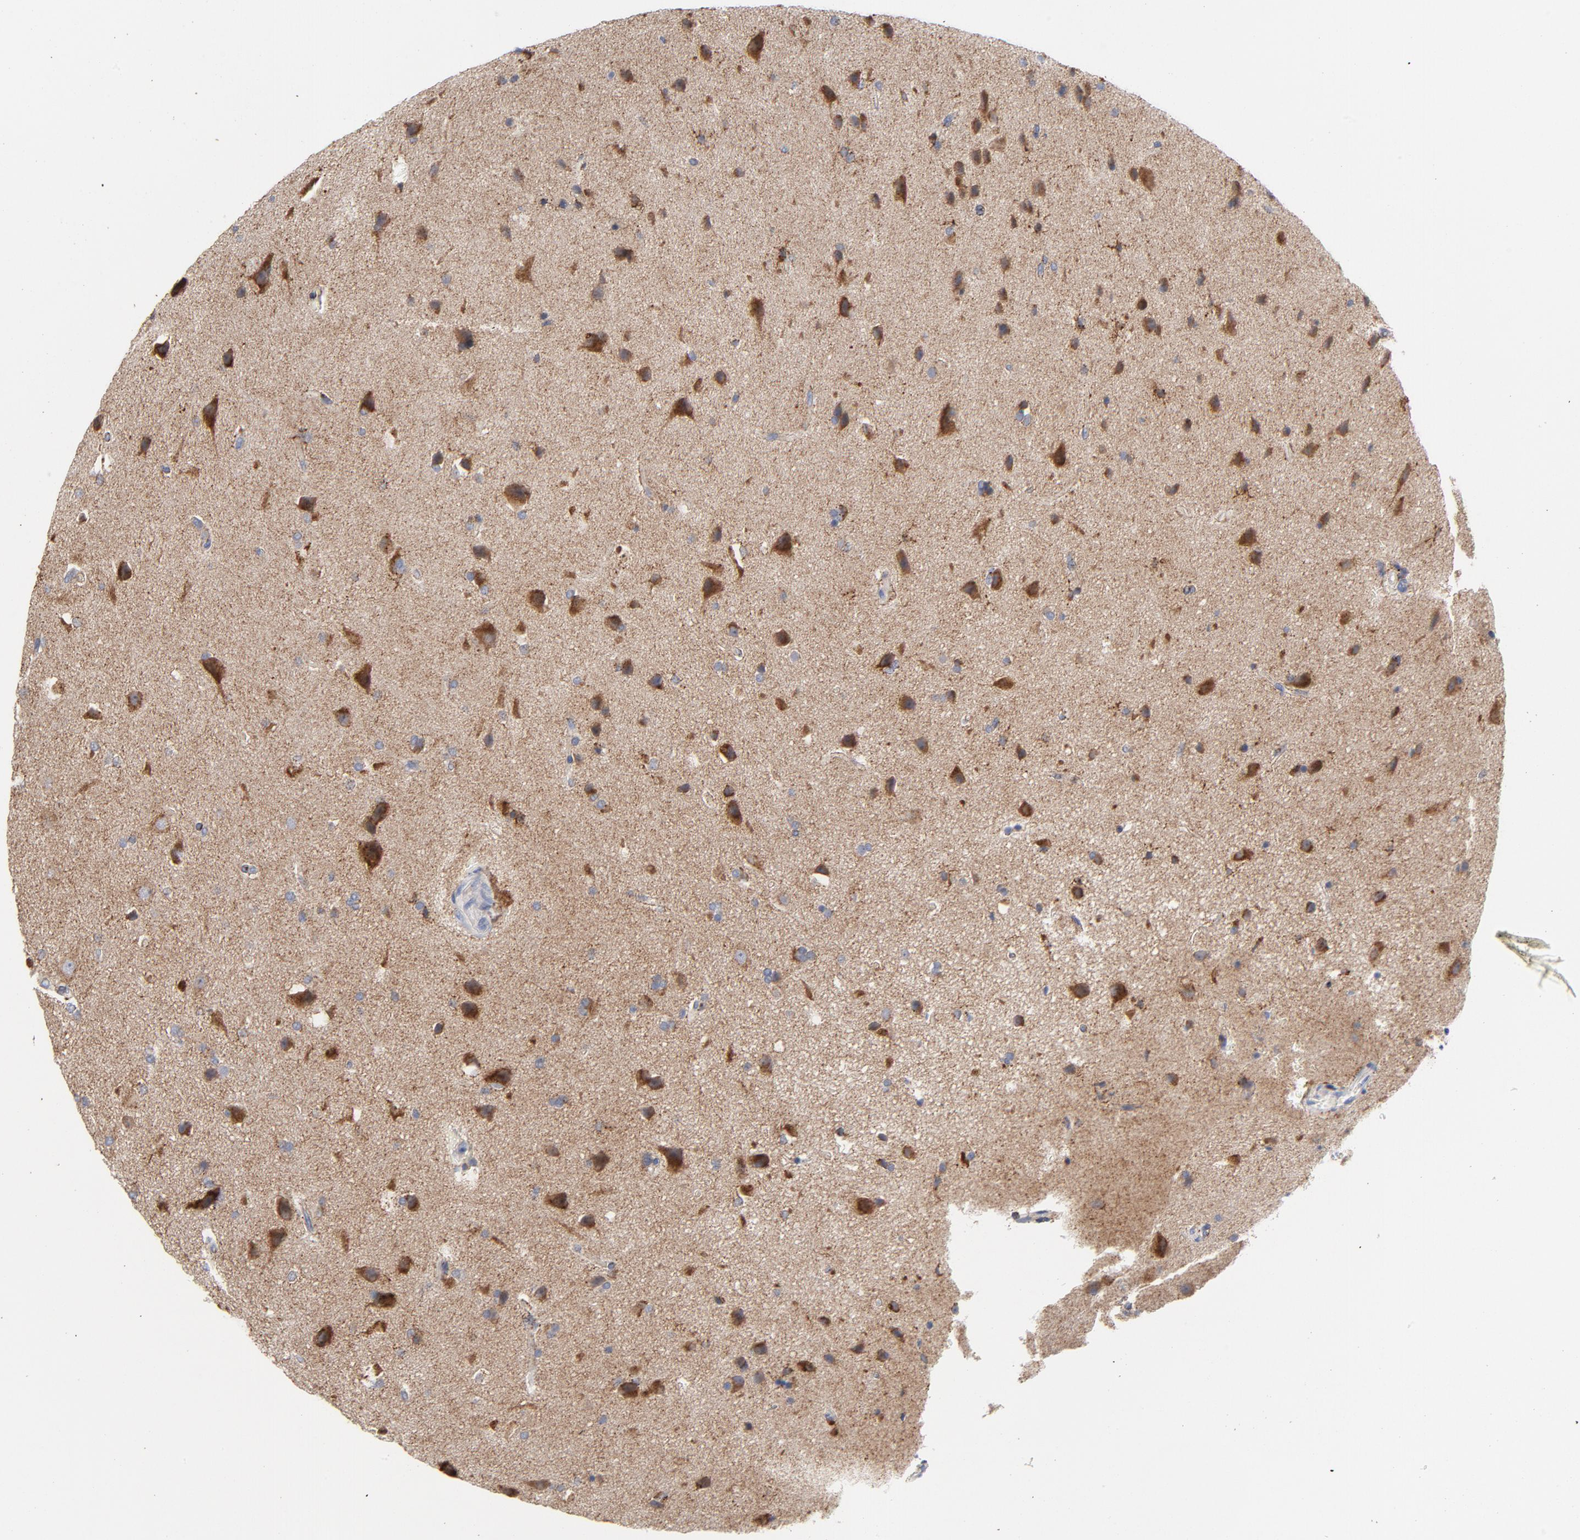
{"staining": {"intensity": "negative", "quantity": "none", "location": "none"}, "tissue": "glioma", "cell_type": "Tumor cells", "image_type": "cancer", "snomed": [{"axis": "morphology", "description": "Glioma, malignant, Low grade"}, {"axis": "topography", "description": "Cerebral cortex"}], "caption": "This photomicrograph is of glioma stained with immunohistochemistry to label a protein in brown with the nuclei are counter-stained blue. There is no expression in tumor cells. (DAB IHC with hematoxylin counter stain).", "gene": "CPE", "patient": {"sex": "female", "age": 47}}